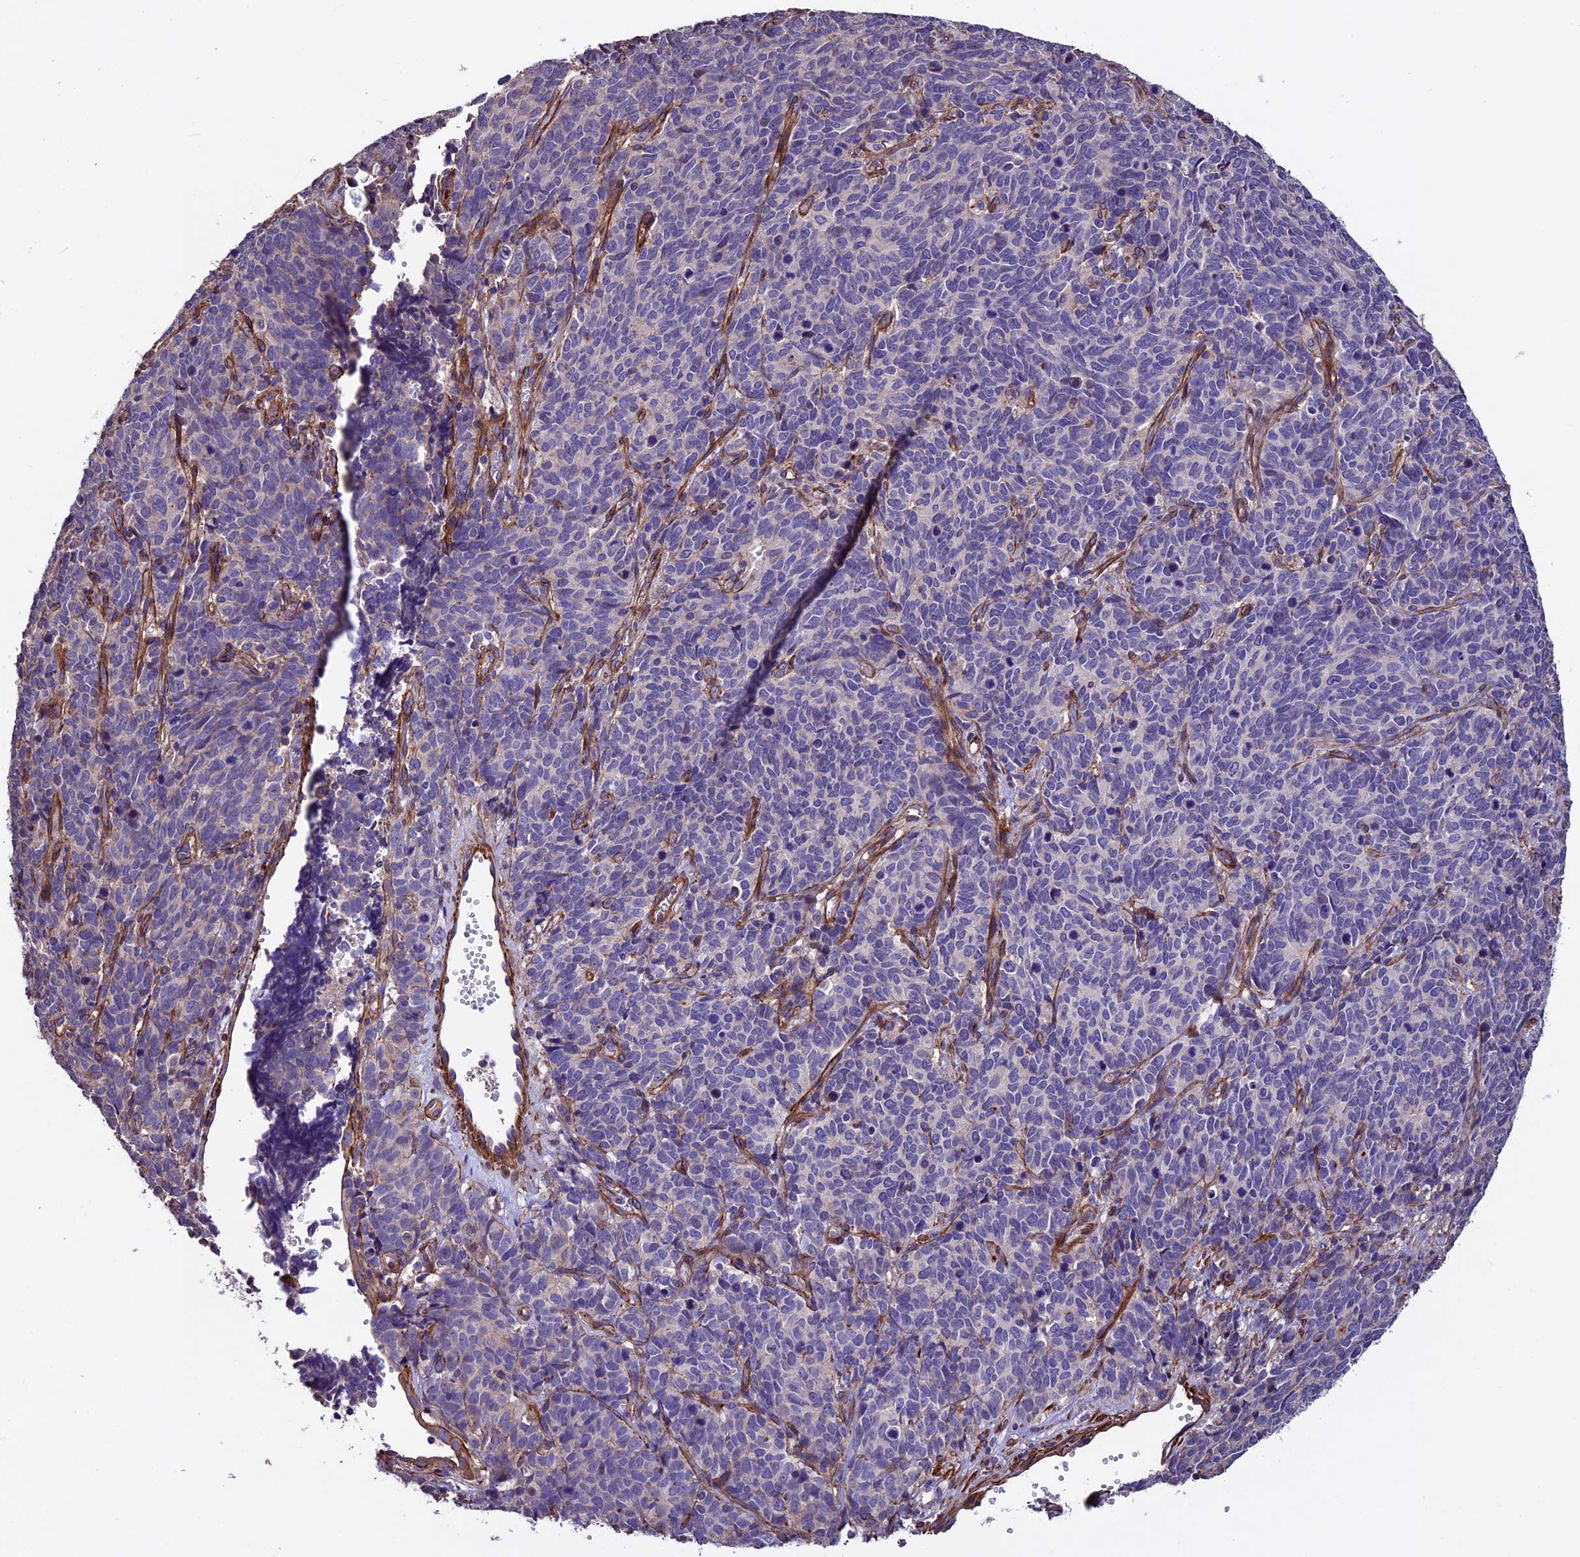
{"staining": {"intensity": "negative", "quantity": "none", "location": "none"}, "tissue": "cervical cancer", "cell_type": "Tumor cells", "image_type": "cancer", "snomed": [{"axis": "morphology", "description": "Squamous cell carcinoma, NOS"}, {"axis": "topography", "description": "Cervix"}], "caption": "Cervical cancer was stained to show a protein in brown. There is no significant positivity in tumor cells.", "gene": "EVA1B", "patient": {"sex": "female", "age": 60}}